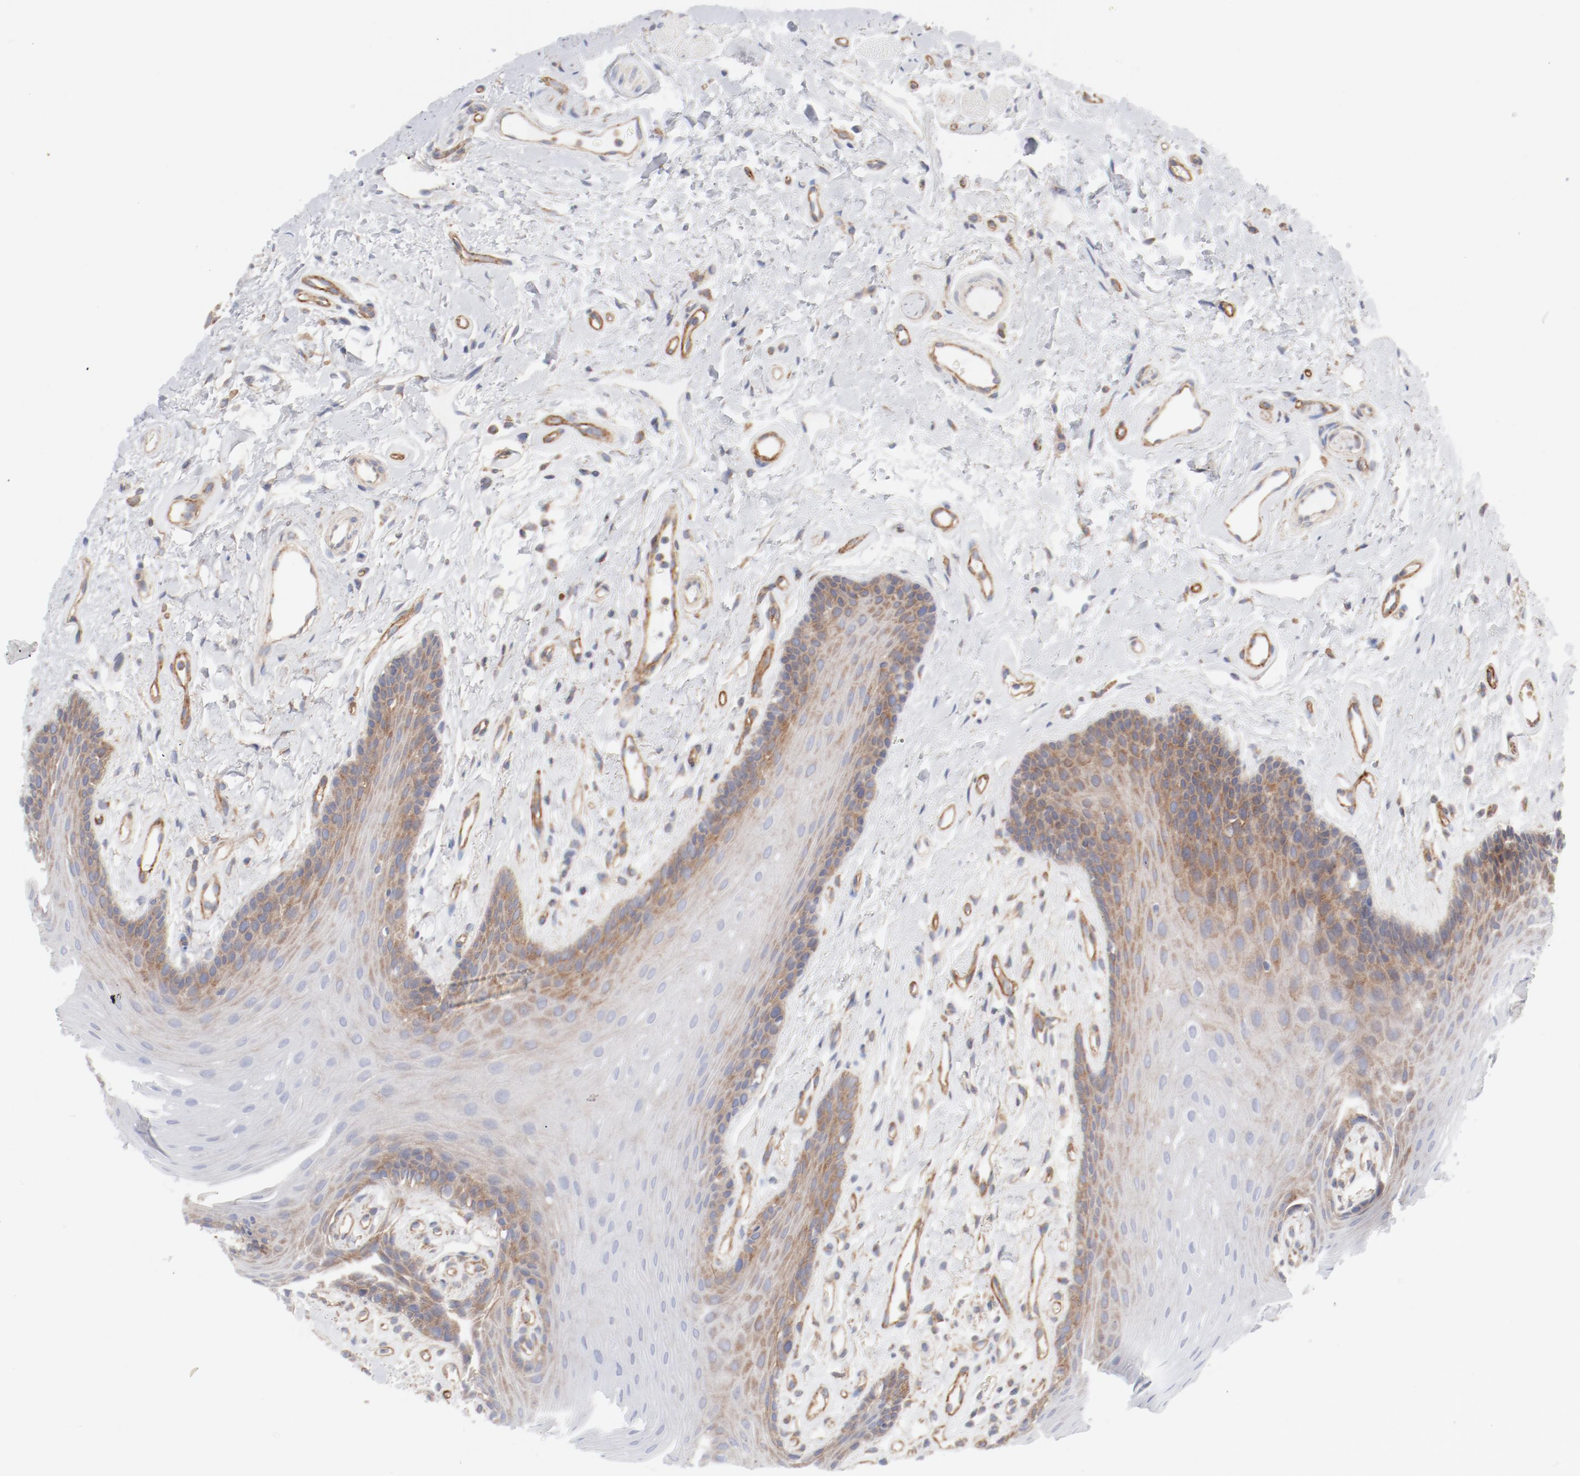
{"staining": {"intensity": "moderate", "quantity": "25%-75%", "location": "cytoplasmic/membranous"}, "tissue": "oral mucosa", "cell_type": "Squamous epithelial cells", "image_type": "normal", "snomed": [{"axis": "morphology", "description": "Normal tissue, NOS"}, {"axis": "topography", "description": "Oral tissue"}], "caption": "Oral mucosa was stained to show a protein in brown. There is medium levels of moderate cytoplasmic/membranous positivity in approximately 25%-75% of squamous epithelial cells. The staining is performed using DAB (3,3'-diaminobenzidine) brown chromogen to label protein expression. The nuclei are counter-stained blue using hematoxylin.", "gene": "AP2A1", "patient": {"sex": "male", "age": 62}}